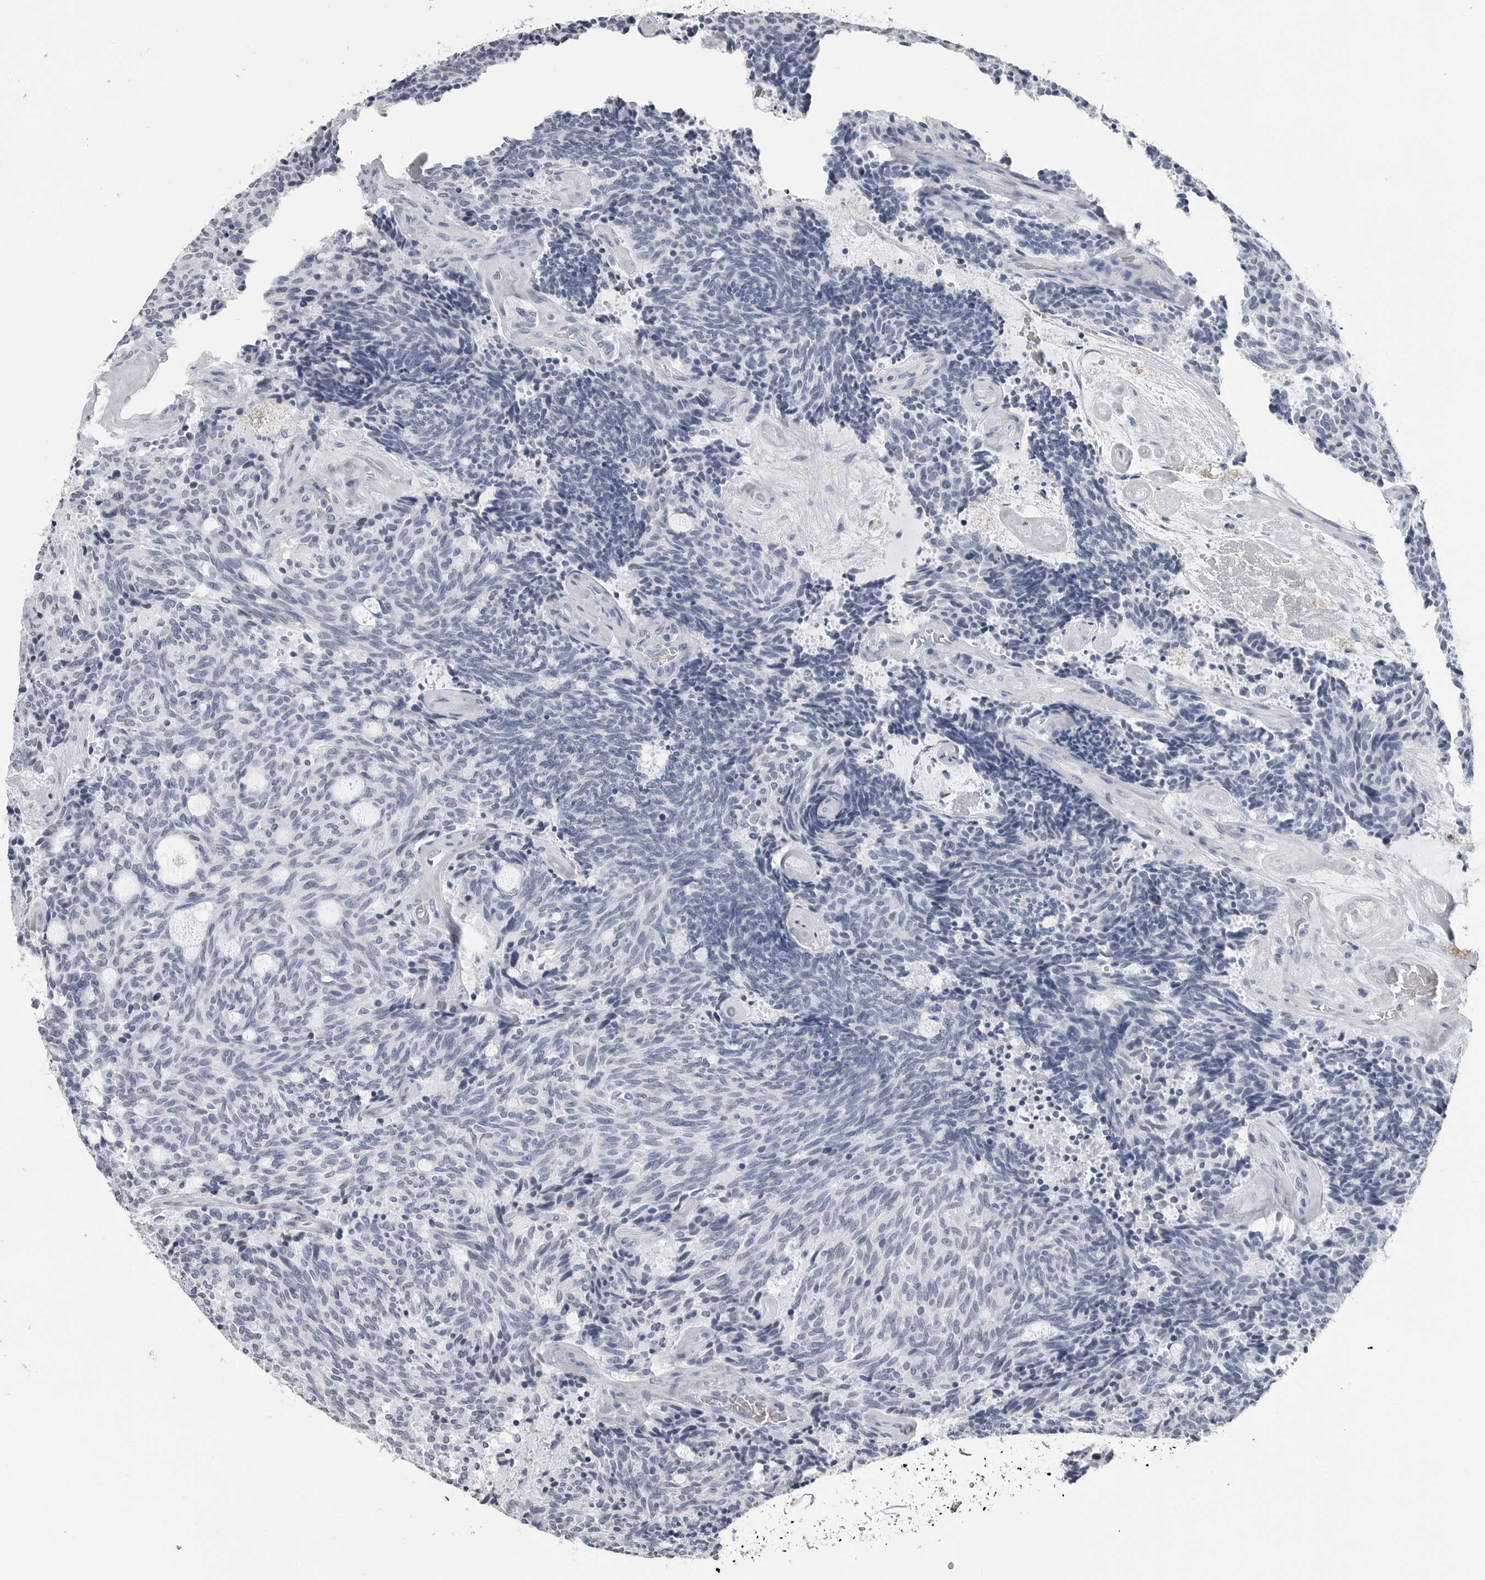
{"staining": {"intensity": "negative", "quantity": "none", "location": "none"}, "tissue": "carcinoid", "cell_type": "Tumor cells", "image_type": "cancer", "snomed": [{"axis": "morphology", "description": "Carcinoid, malignant, NOS"}, {"axis": "topography", "description": "Pancreas"}], "caption": "Immunohistochemical staining of human carcinoid reveals no significant staining in tumor cells.", "gene": "AMPD1", "patient": {"sex": "female", "age": 54}}